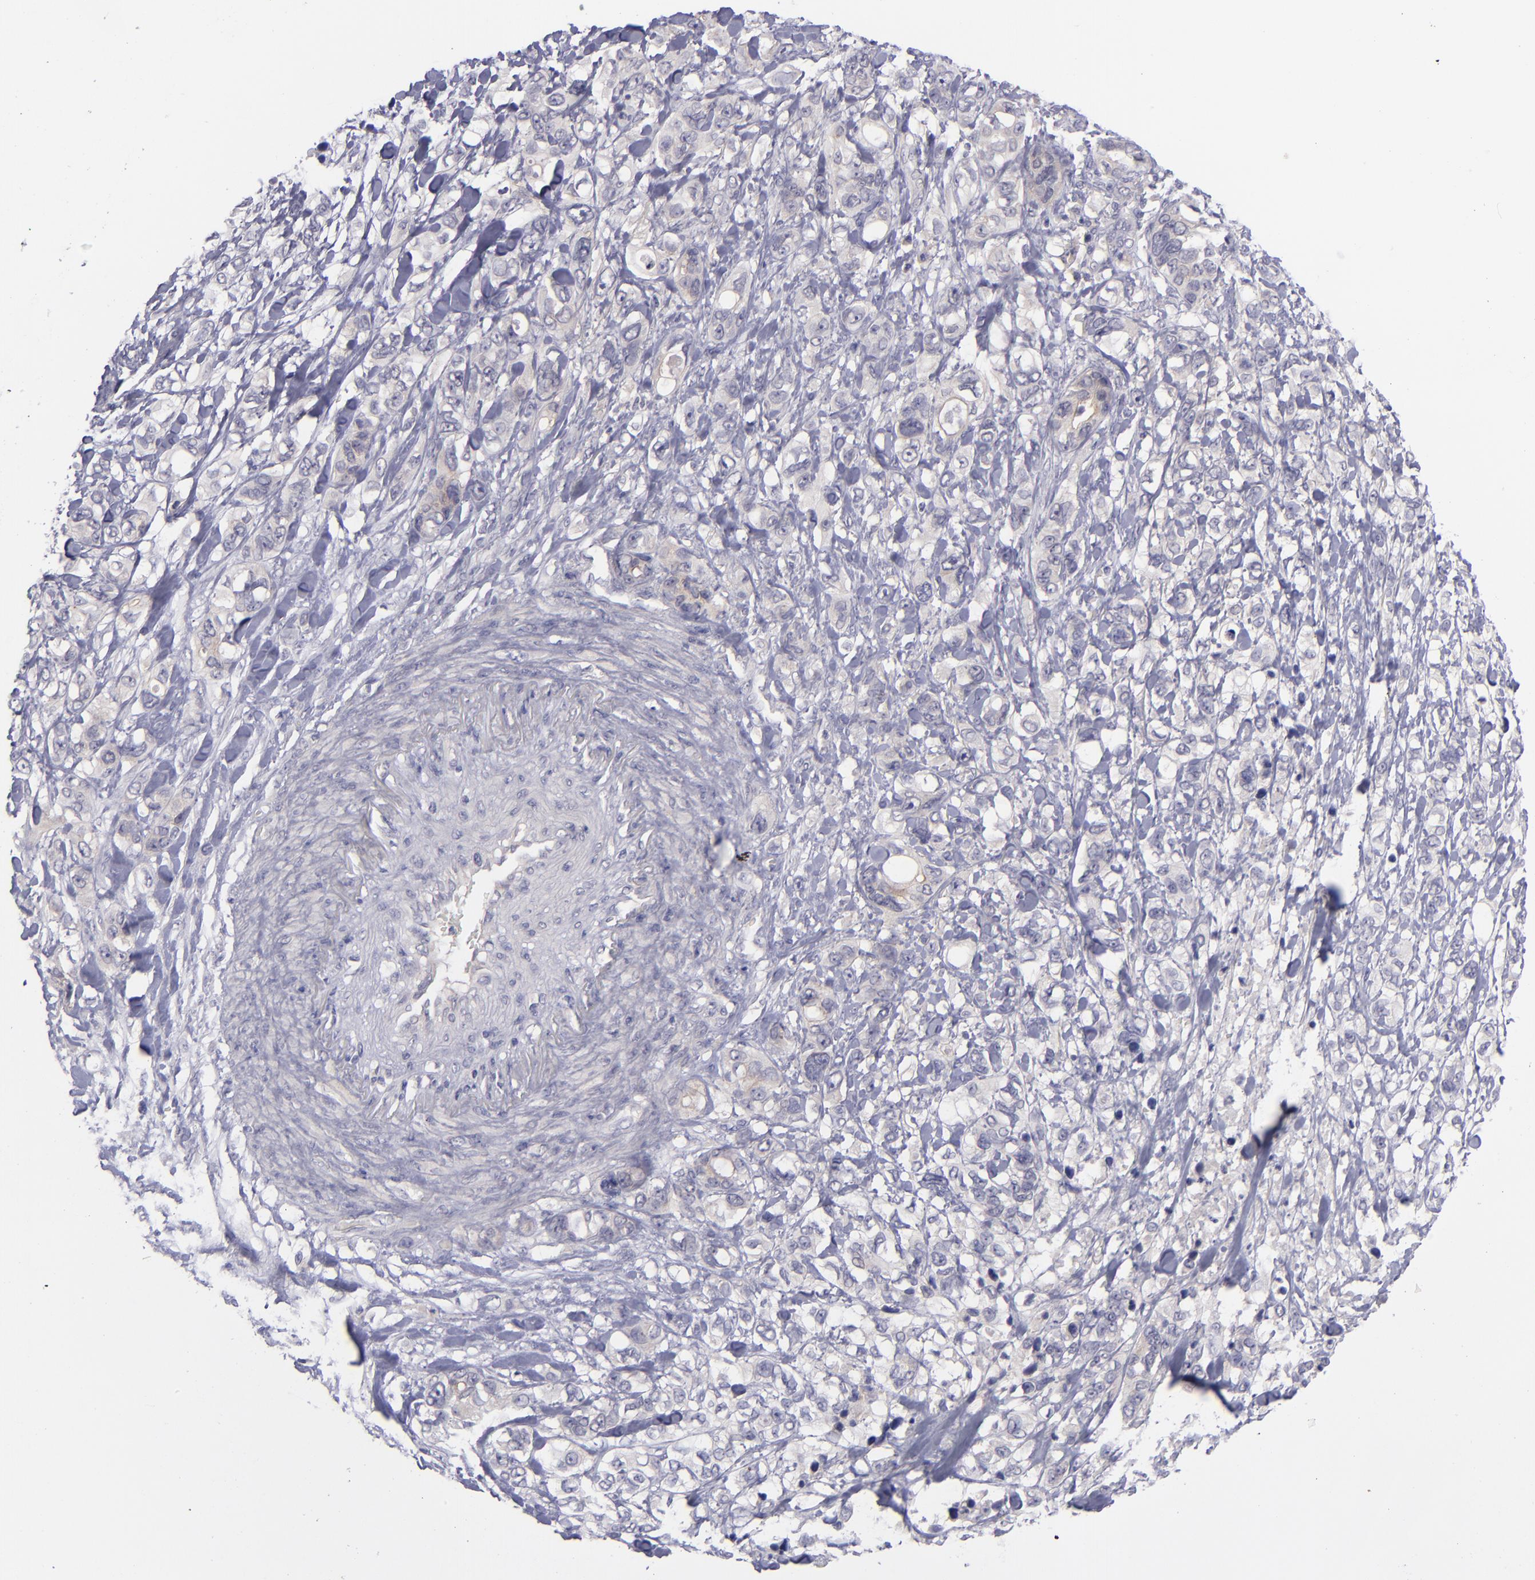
{"staining": {"intensity": "negative", "quantity": "none", "location": "none"}, "tissue": "stomach cancer", "cell_type": "Tumor cells", "image_type": "cancer", "snomed": [{"axis": "morphology", "description": "Adenocarcinoma, NOS"}, {"axis": "topography", "description": "Stomach, upper"}], "caption": "Immunohistochemical staining of stomach adenocarcinoma displays no significant staining in tumor cells.", "gene": "EVPL", "patient": {"sex": "male", "age": 47}}